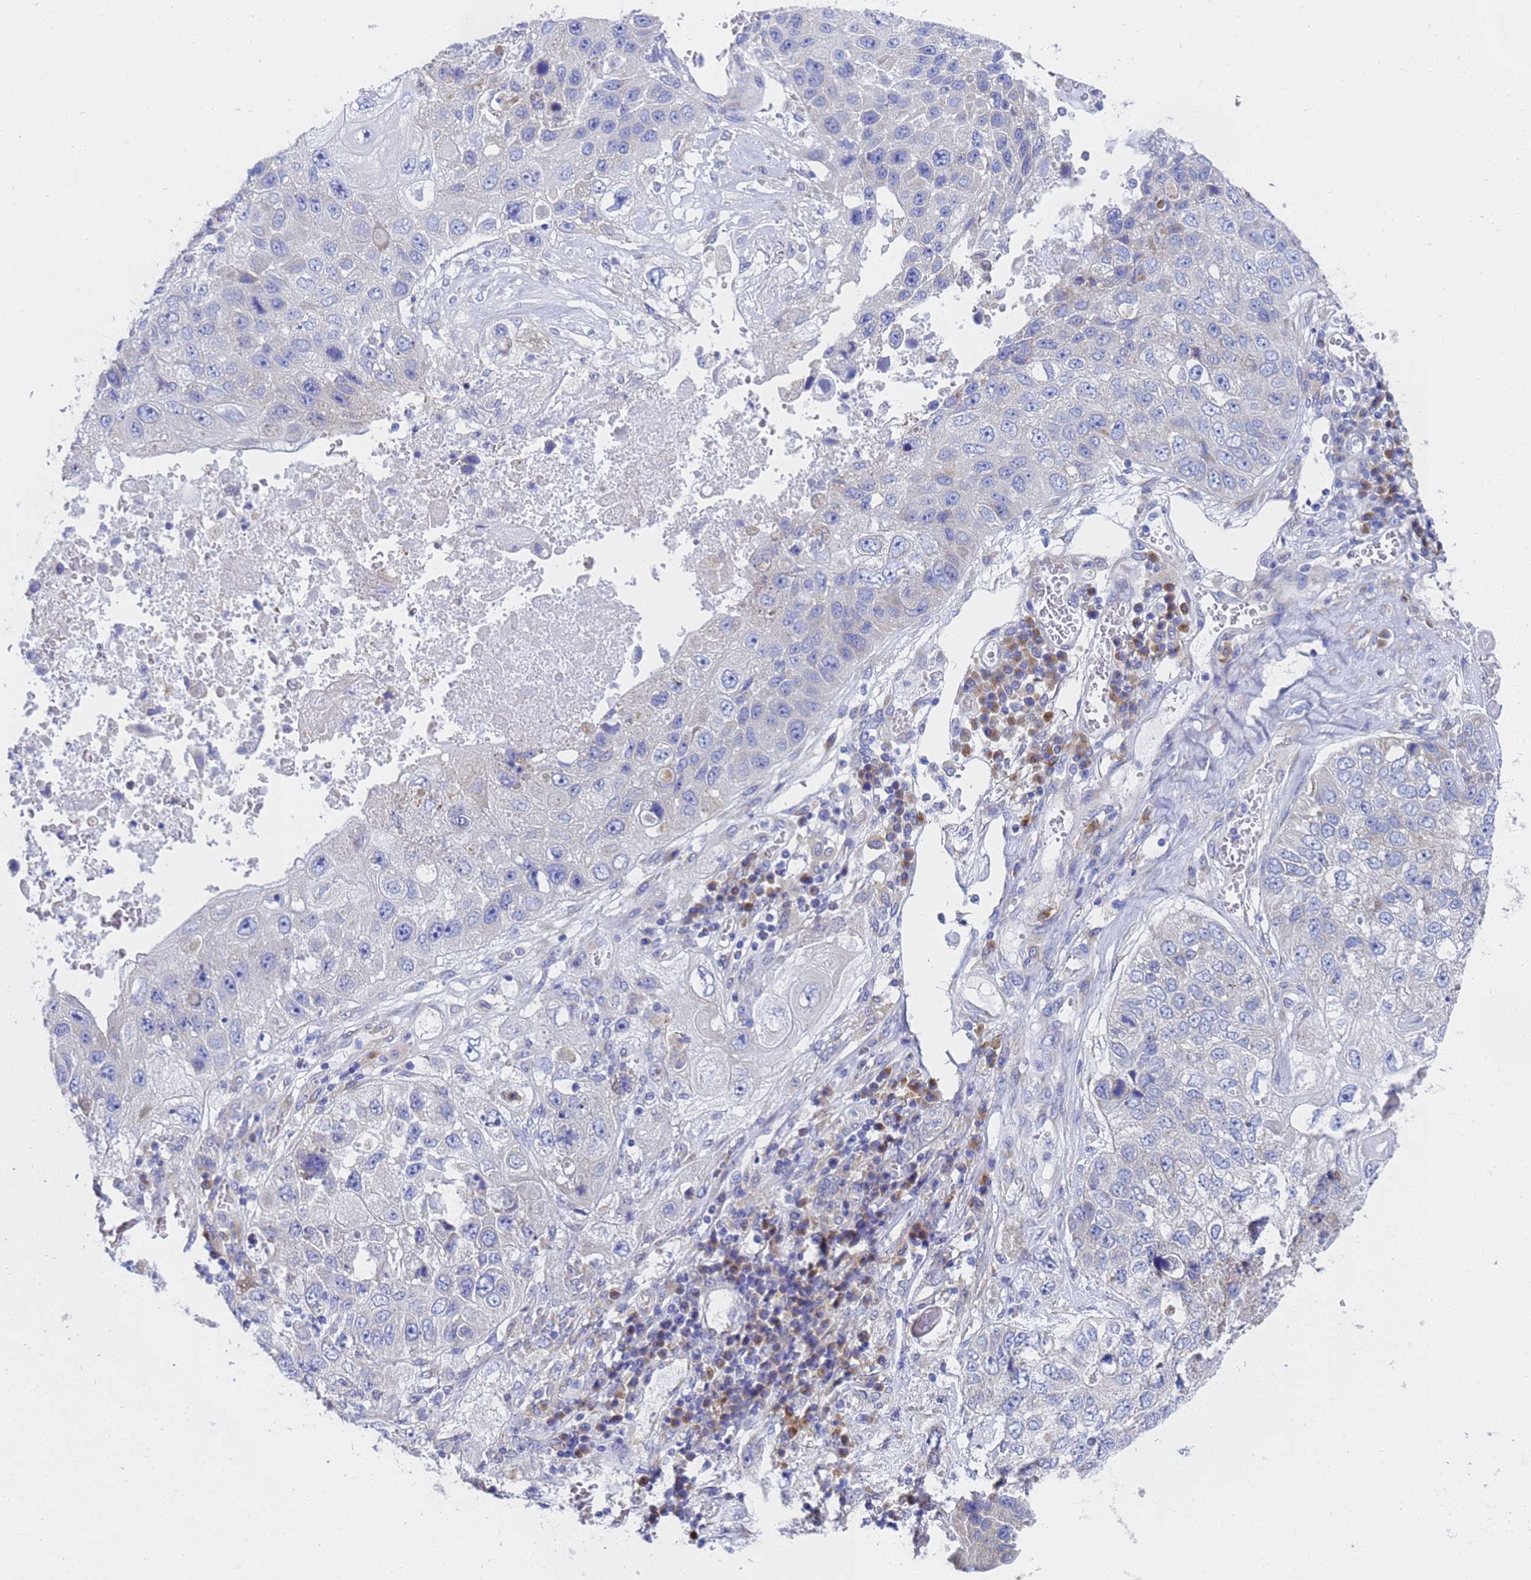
{"staining": {"intensity": "negative", "quantity": "none", "location": "none"}, "tissue": "lung cancer", "cell_type": "Tumor cells", "image_type": "cancer", "snomed": [{"axis": "morphology", "description": "Squamous cell carcinoma, NOS"}, {"axis": "topography", "description": "Lung"}], "caption": "This is a image of IHC staining of squamous cell carcinoma (lung), which shows no staining in tumor cells.", "gene": "TM4SF4", "patient": {"sex": "male", "age": 61}}